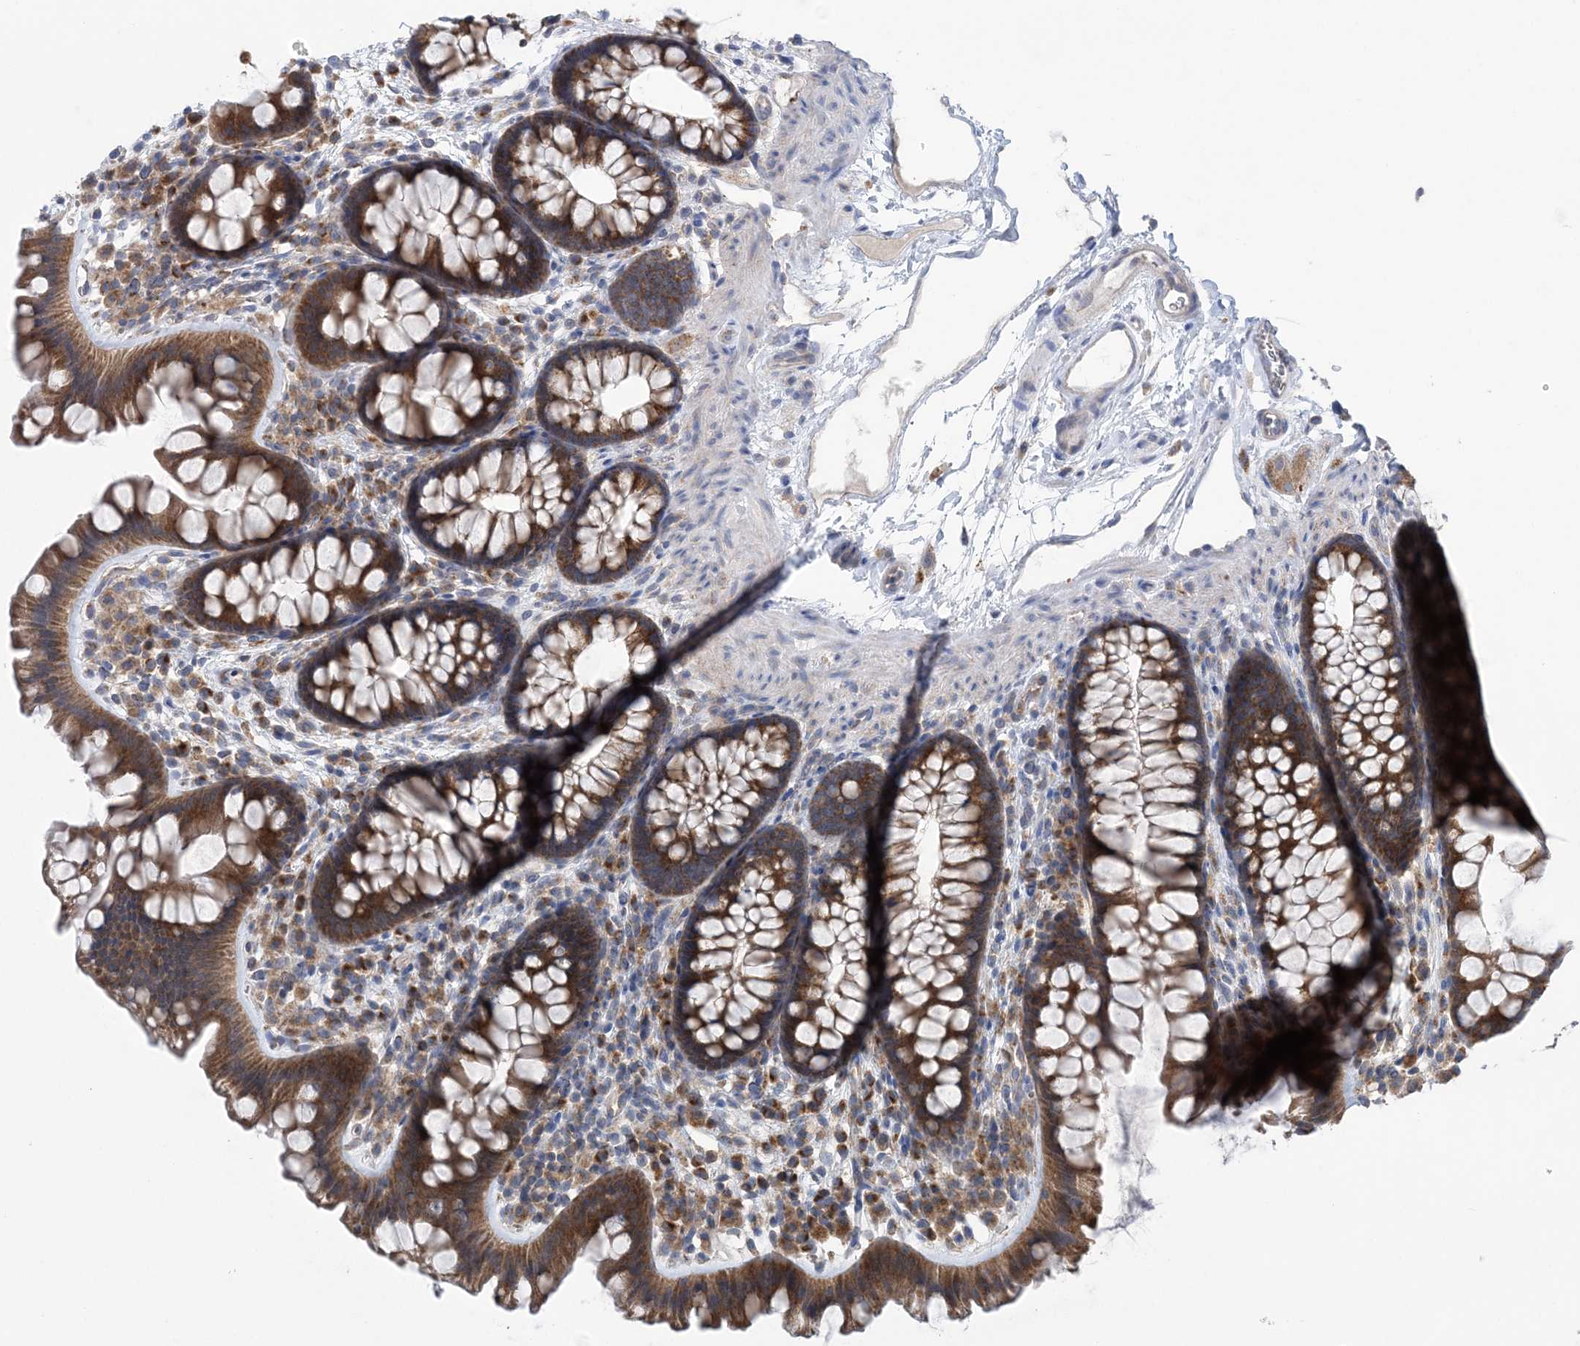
{"staining": {"intensity": "weak", "quantity": ">75%", "location": "cytoplasmic/membranous"}, "tissue": "colon", "cell_type": "Endothelial cells", "image_type": "normal", "snomed": [{"axis": "morphology", "description": "Normal tissue, NOS"}, {"axis": "topography", "description": "Colon"}], "caption": "A micrograph showing weak cytoplasmic/membranous staining in about >75% of endothelial cells in unremarkable colon, as visualized by brown immunohistochemical staining.", "gene": "COPE", "patient": {"sex": "female", "age": 62}}